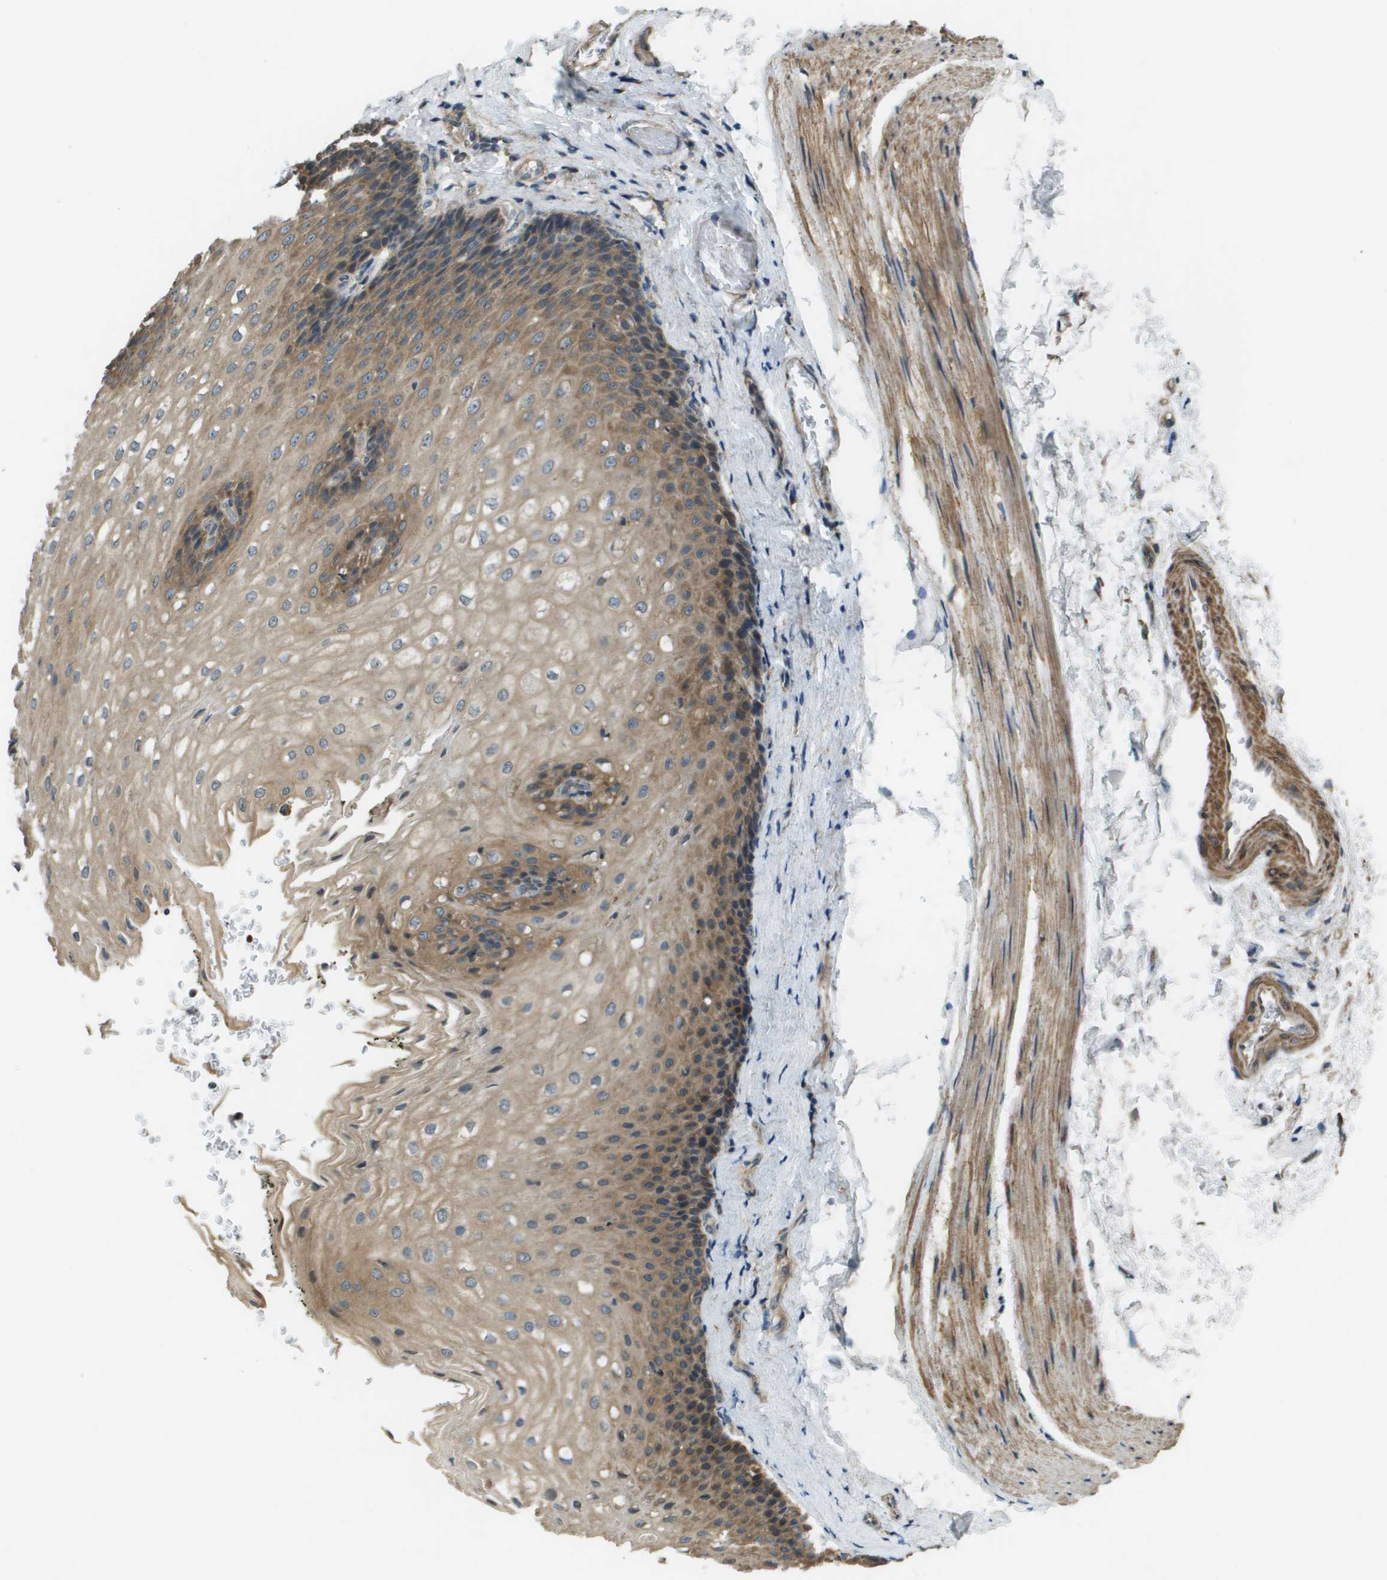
{"staining": {"intensity": "moderate", "quantity": "25%-75%", "location": "cytoplasmic/membranous"}, "tissue": "esophagus", "cell_type": "Squamous epithelial cells", "image_type": "normal", "snomed": [{"axis": "morphology", "description": "Normal tissue, NOS"}, {"axis": "topography", "description": "Esophagus"}], "caption": "Protein staining exhibits moderate cytoplasmic/membranous expression in approximately 25%-75% of squamous epithelial cells in normal esophagus. Using DAB (brown) and hematoxylin (blue) stains, captured at high magnification using brightfield microscopy.", "gene": "CDKN2C", "patient": {"sex": "male", "age": 48}}